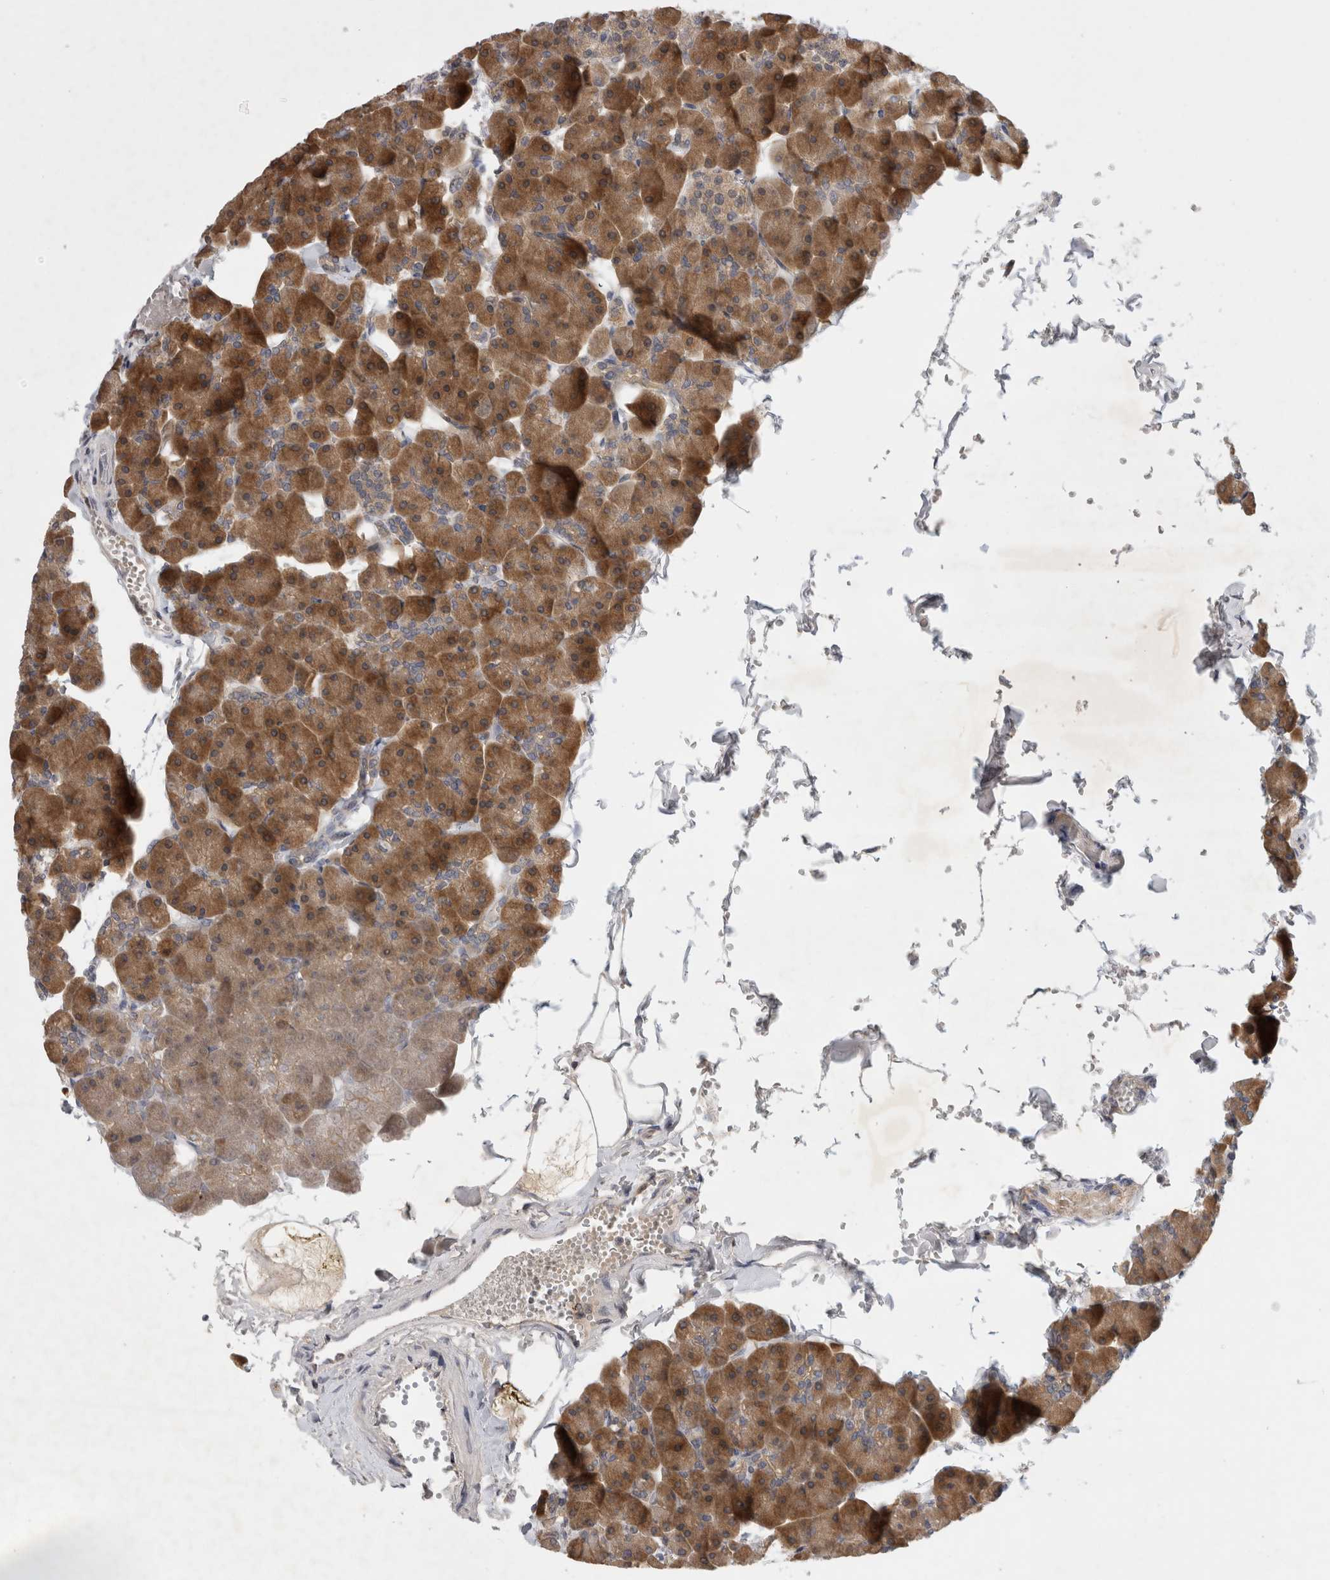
{"staining": {"intensity": "moderate", "quantity": ">75%", "location": "cytoplasmic/membranous"}, "tissue": "pancreas", "cell_type": "Exocrine glandular cells", "image_type": "normal", "snomed": [{"axis": "morphology", "description": "Normal tissue, NOS"}, {"axis": "topography", "description": "Pancreas"}], "caption": "Immunohistochemistry (IHC) staining of normal pancreas, which displays medium levels of moderate cytoplasmic/membranous positivity in approximately >75% of exocrine glandular cells indicating moderate cytoplasmic/membranous protein positivity. The staining was performed using DAB (3,3'-diaminobenzidine) (brown) for protein detection and nuclei were counterstained in hematoxylin (blue).", "gene": "AASDHPPT", "patient": {"sex": "male", "age": 35}}